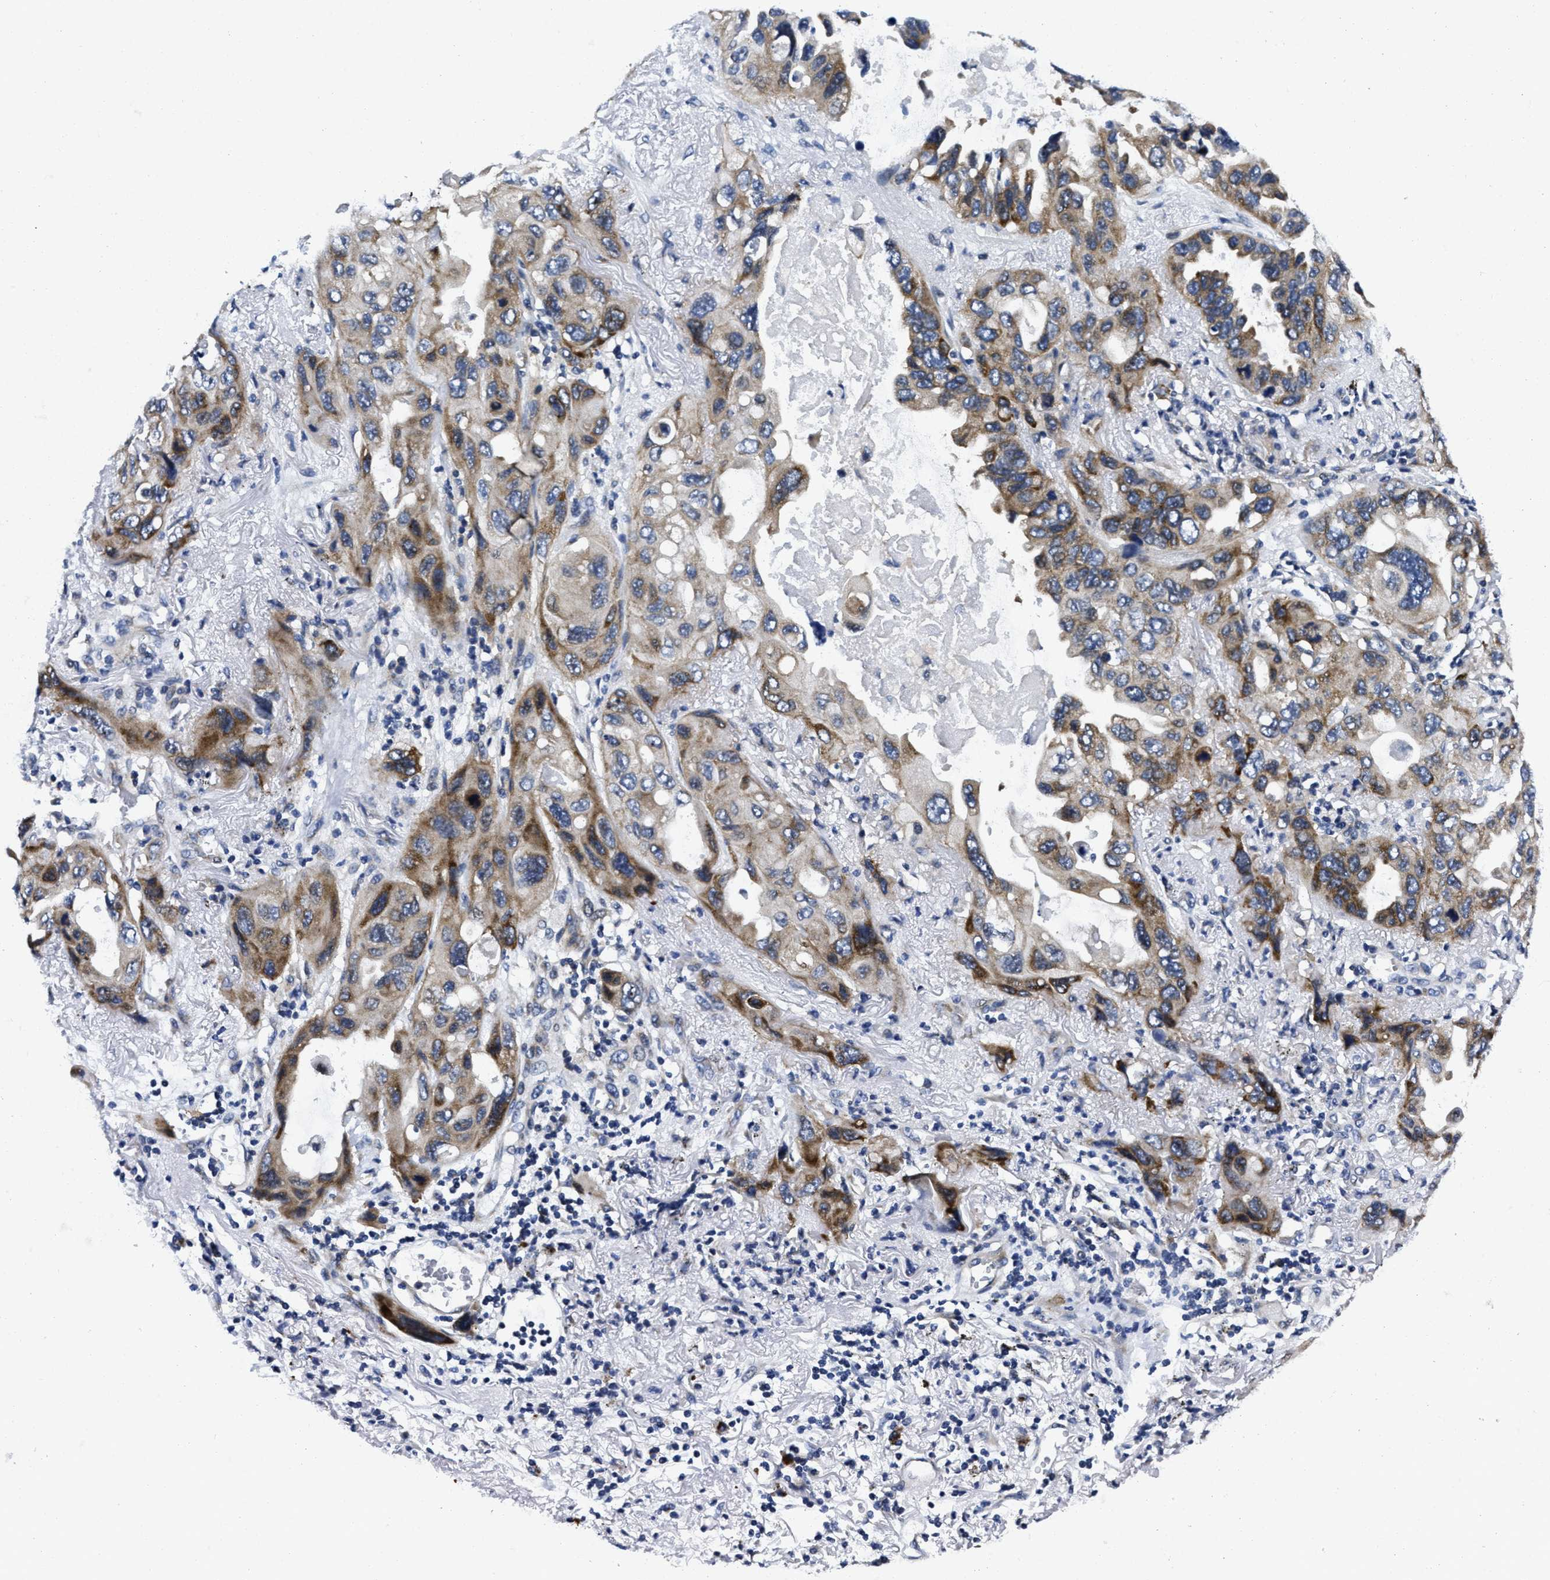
{"staining": {"intensity": "moderate", "quantity": ">75%", "location": "cytoplasmic/membranous"}, "tissue": "lung cancer", "cell_type": "Tumor cells", "image_type": "cancer", "snomed": [{"axis": "morphology", "description": "Squamous cell carcinoma, NOS"}, {"axis": "topography", "description": "Lung"}], "caption": "Approximately >75% of tumor cells in human squamous cell carcinoma (lung) reveal moderate cytoplasmic/membranous protein expression as visualized by brown immunohistochemical staining.", "gene": "LAD1", "patient": {"sex": "female", "age": 73}}